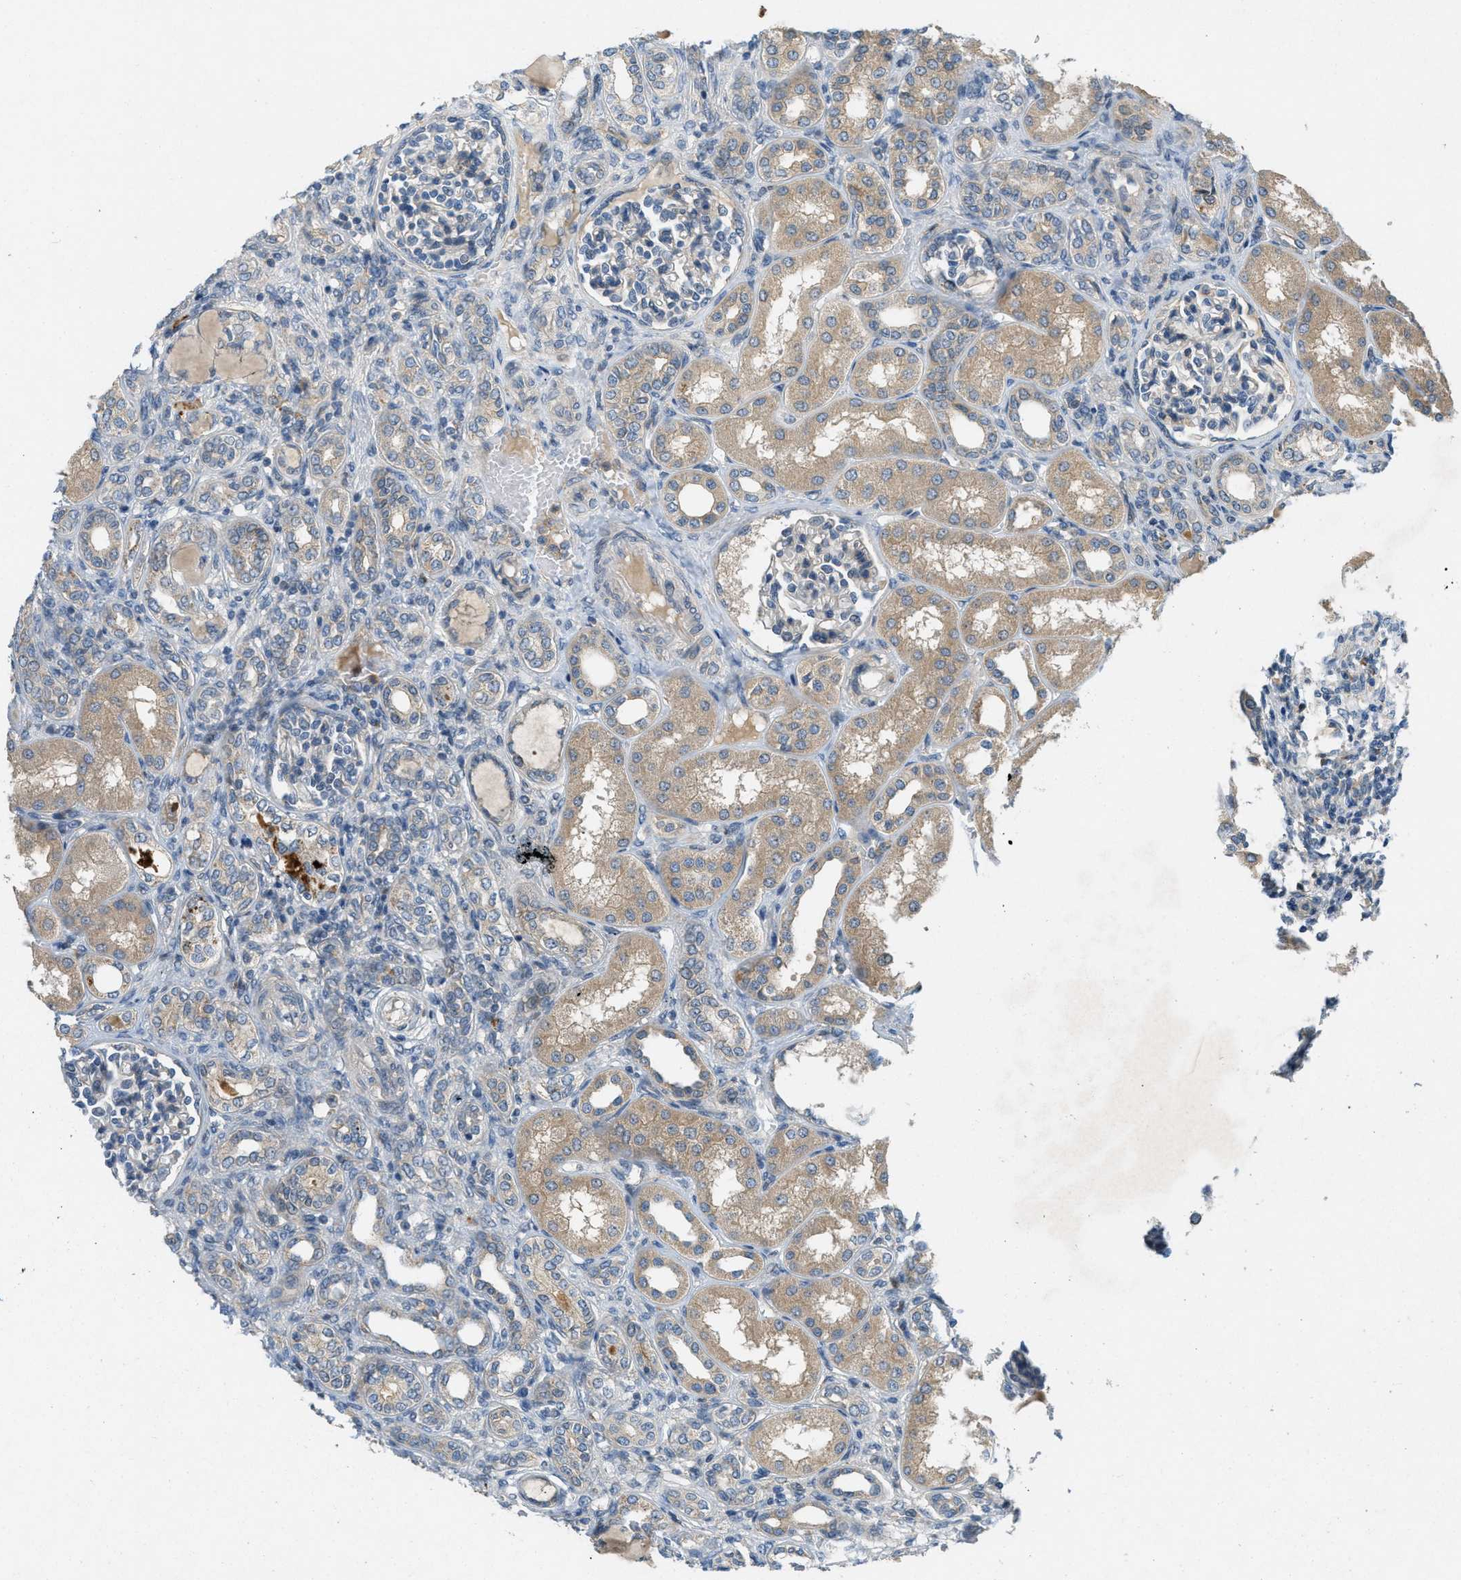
{"staining": {"intensity": "weak", "quantity": ">75%", "location": "cytoplasmic/membranous"}, "tissue": "kidney", "cell_type": "Cells in glomeruli", "image_type": "normal", "snomed": [{"axis": "morphology", "description": "Normal tissue, NOS"}, {"axis": "topography", "description": "Kidney"}], "caption": "Immunohistochemical staining of unremarkable kidney shows weak cytoplasmic/membranous protein expression in approximately >75% of cells in glomeruli.", "gene": "ADCY6", "patient": {"sex": "male", "age": 7}}